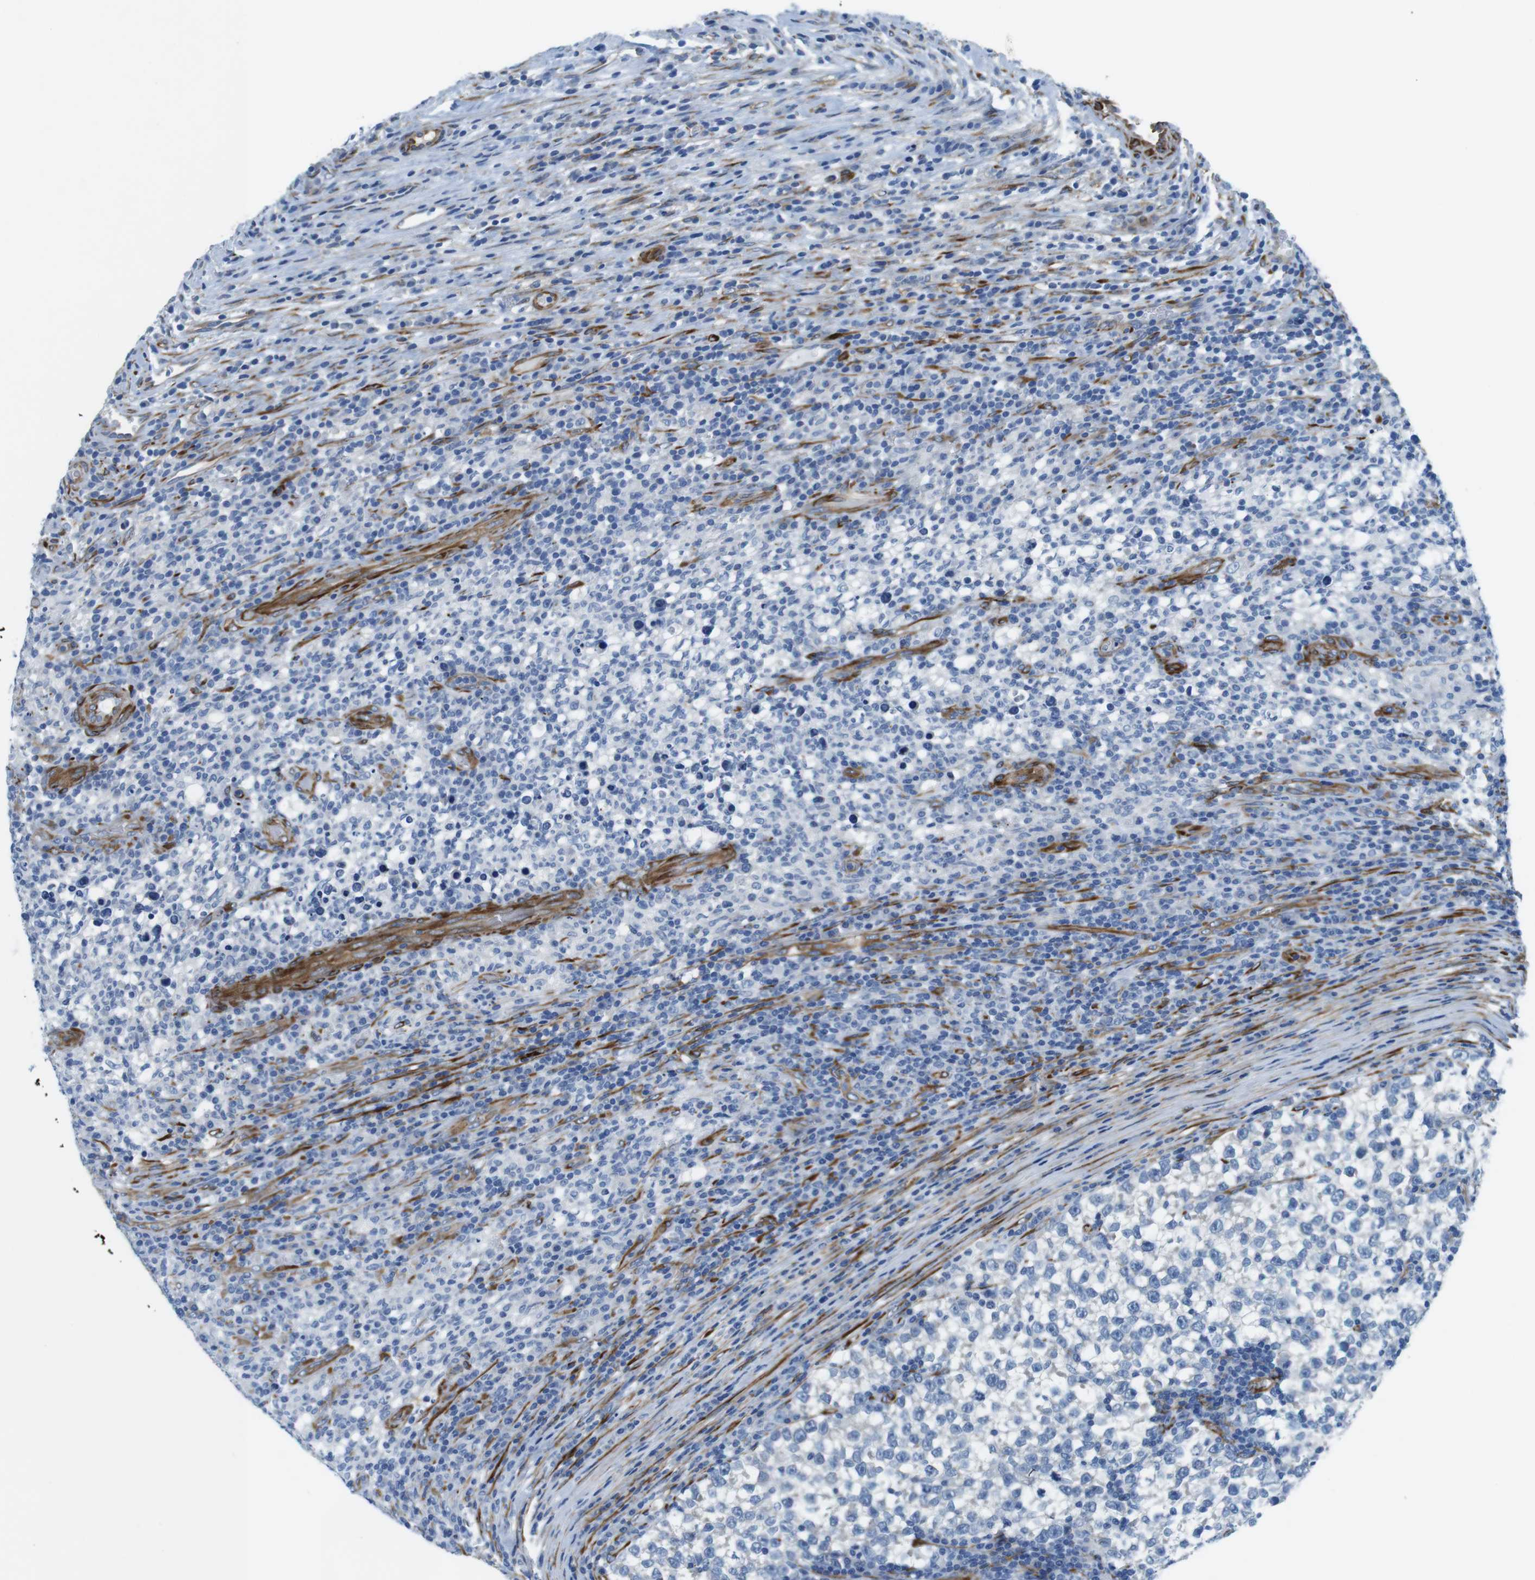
{"staining": {"intensity": "negative", "quantity": "none", "location": "none"}, "tissue": "testis cancer", "cell_type": "Tumor cells", "image_type": "cancer", "snomed": [{"axis": "morphology", "description": "Normal tissue, NOS"}, {"axis": "morphology", "description": "Seminoma, NOS"}, {"axis": "topography", "description": "Testis"}], "caption": "Tumor cells show no significant protein staining in testis cancer. The staining is performed using DAB brown chromogen with nuclei counter-stained in using hematoxylin.", "gene": "EMP2", "patient": {"sex": "male", "age": 43}}